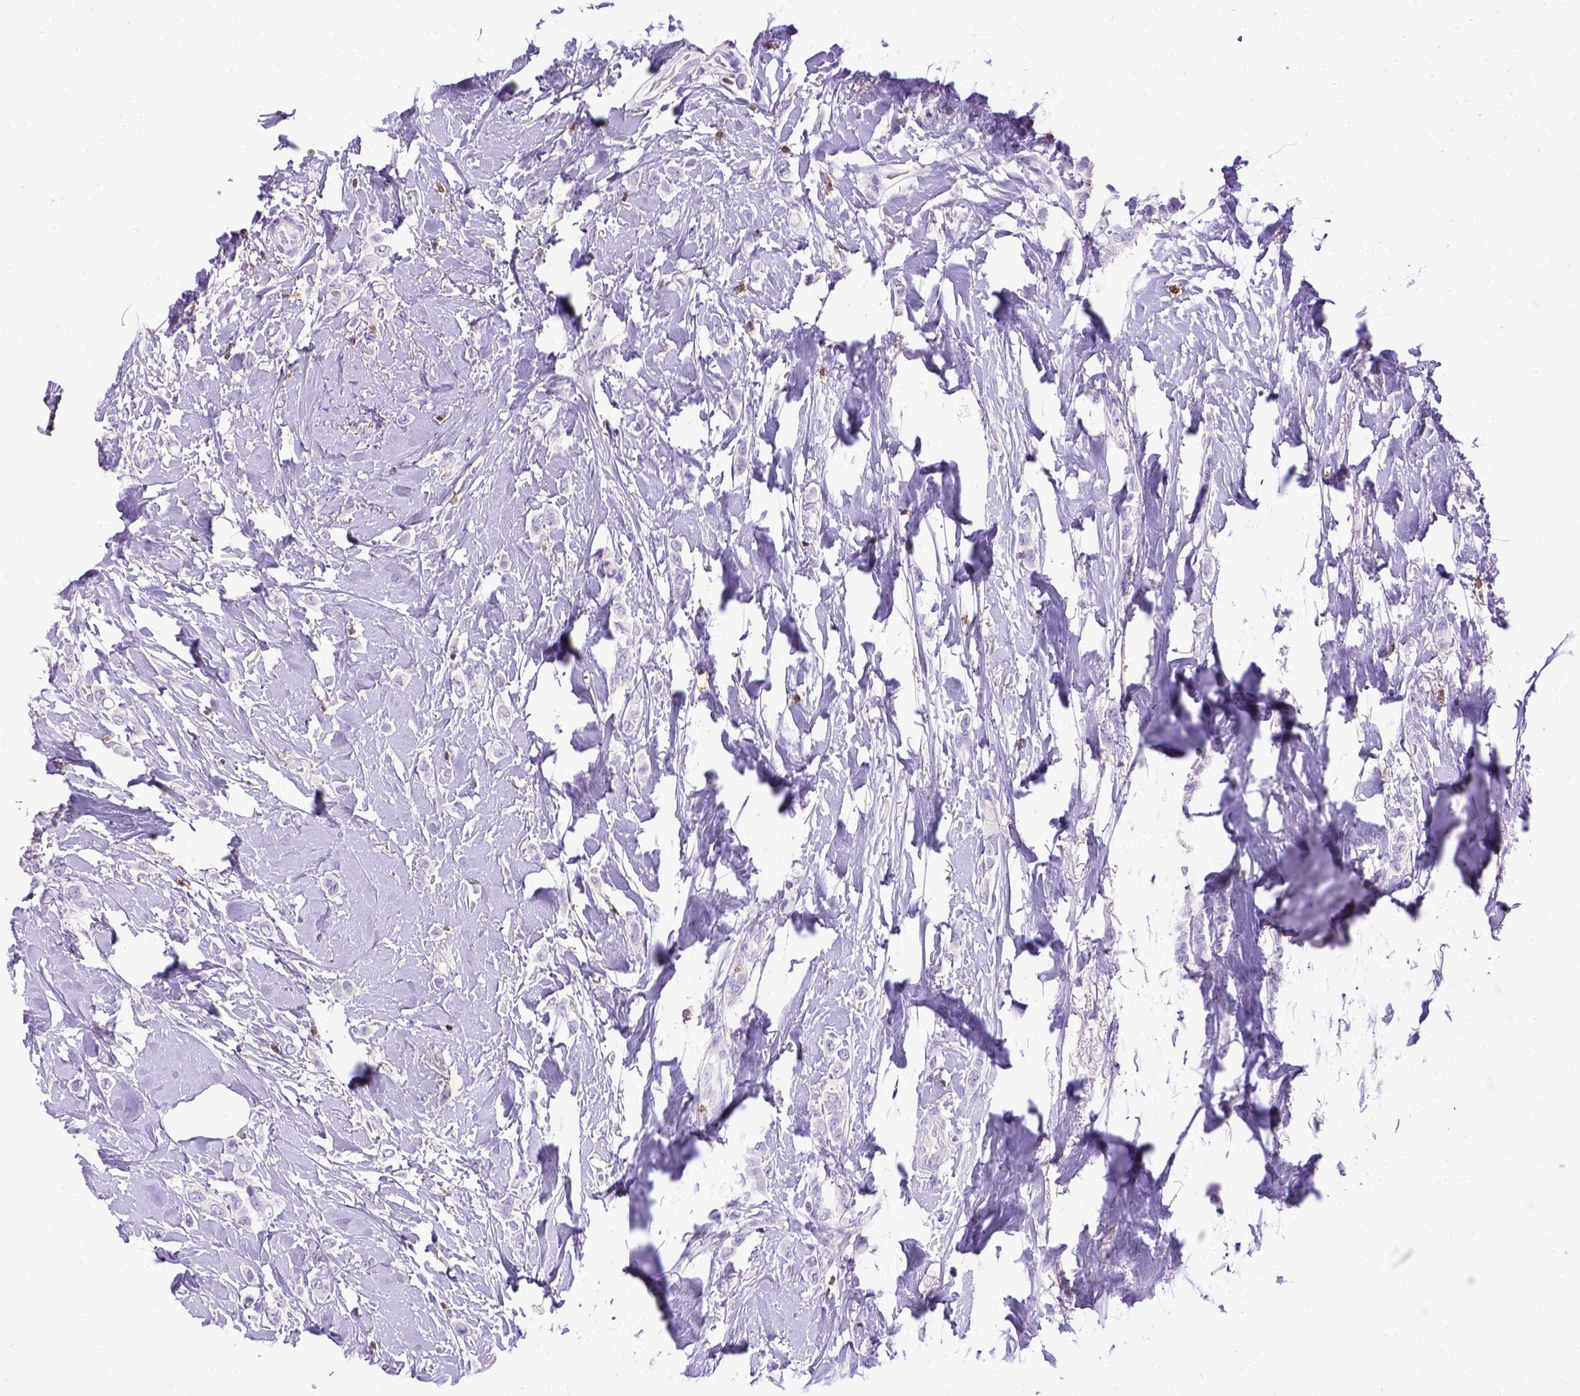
{"staining": {"intensity": "negative", "quantity": "none", "location": "none"}, "tissue": "breast cancer", "cell_type": "Tumor cells", "image_type": "cancer", "snomed": [{"axis": "morphology", "description": "Lobular carcinoma"}, {"axis": "topography", "description": "Breast"}], "caption": "IHC photomicrograph of breast cancer (lobular carcinoma) stained for a protein (brown), which reveals no staining in tumor cells. The staining was performed using DAB (3,3'-diaminobenzidine) to visualize the protein expression in brown, while the nuclei were stained in blue with hematoxylin (Magnification: 20x).", "gene": "CD3E", "patient": {"sex": "female", "age": 66}}